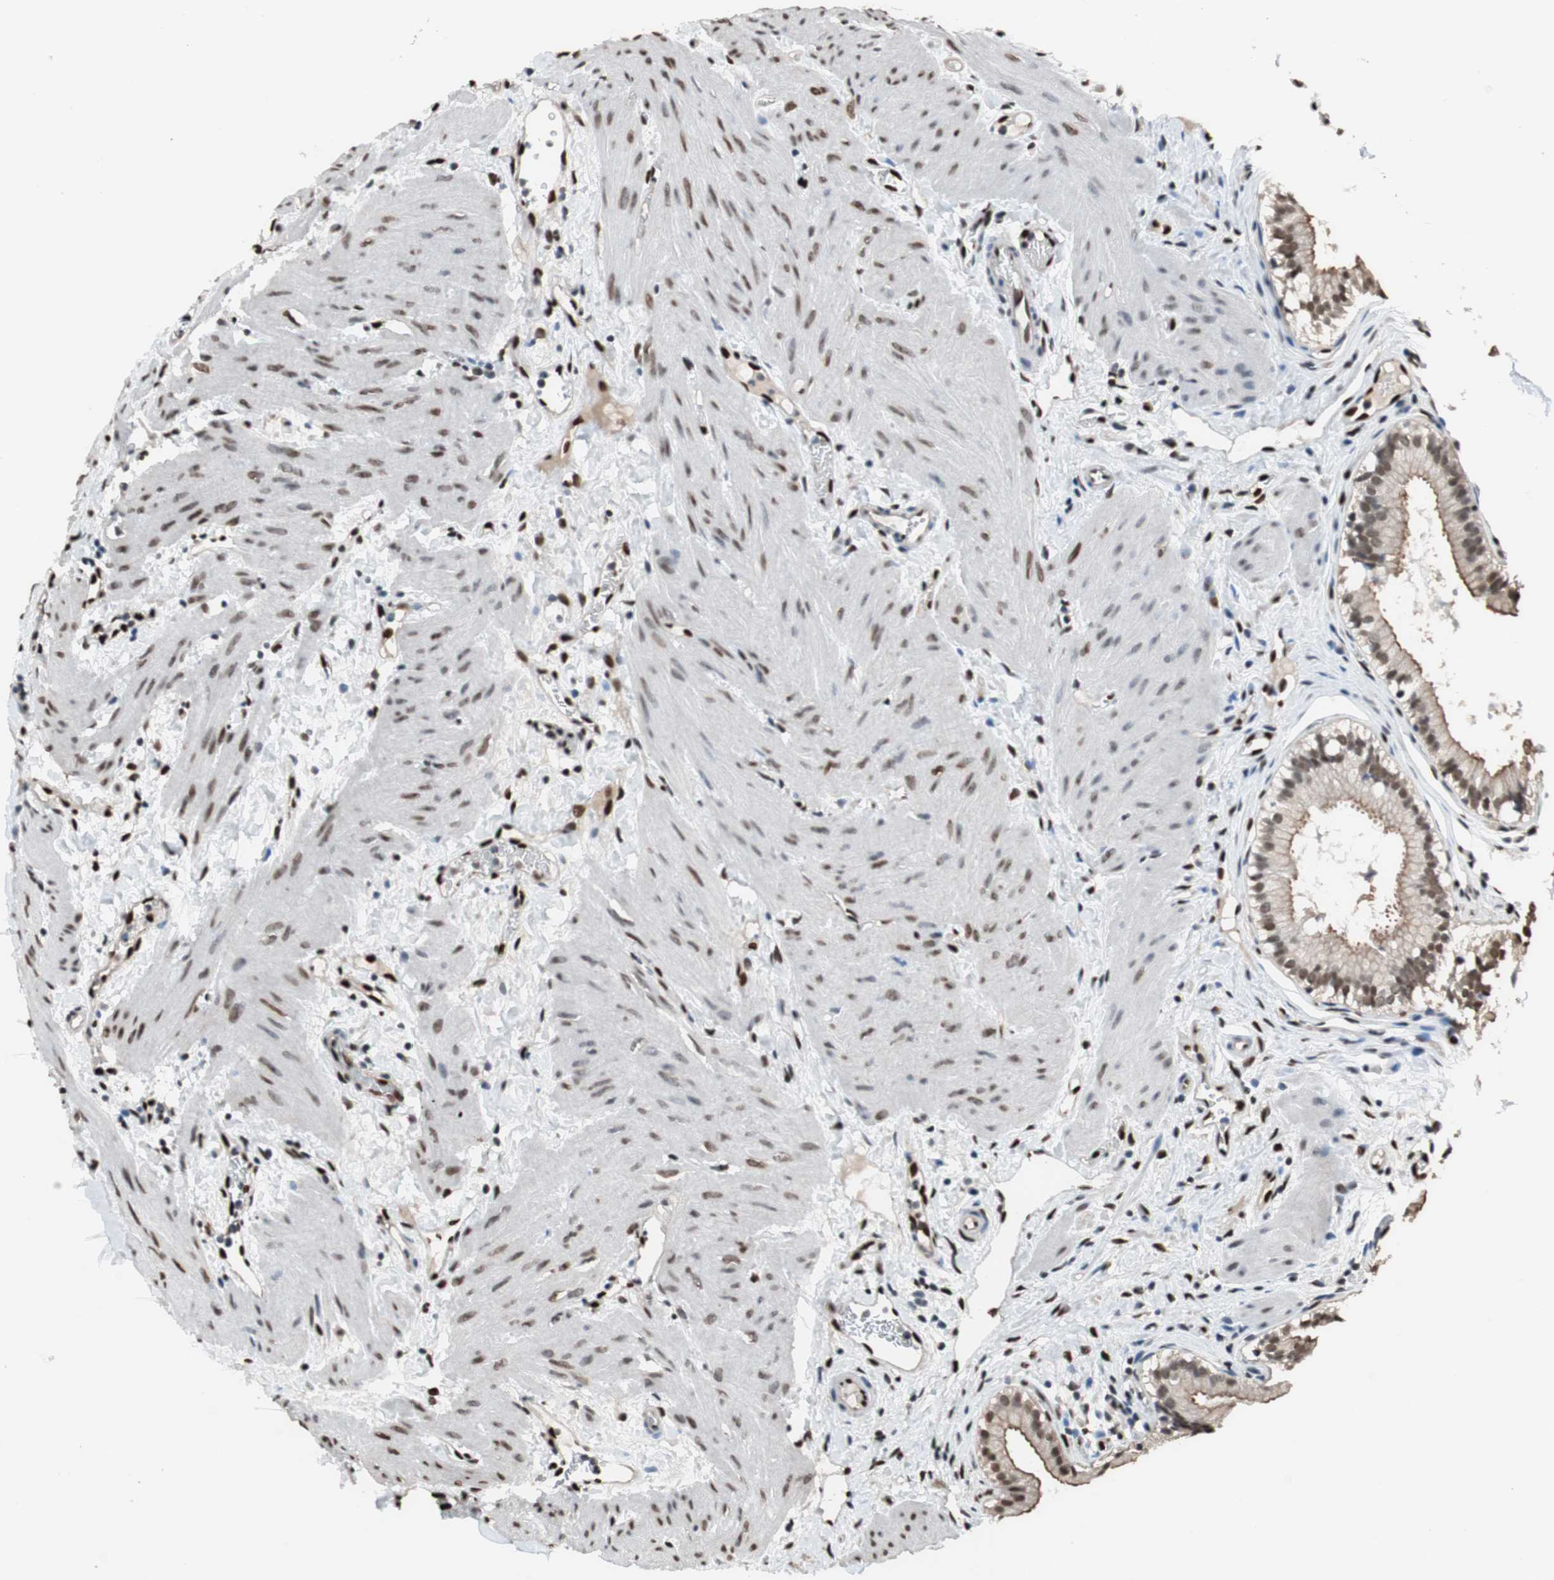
{"staining": {"intensity": "moderate", "quantity": "25%-75%", "location": "cytoplasmic/membranous,nuclear"}, "tissue": "gallbladder", "cell_type": "Glandular cells", "image_type": "normal", "snomed": [{"axis": "morphology", "description": "Normal tissue, NOS"}, {"axis": "topography", "description": "Gallbladder"}], "caption": "Protein expression analysis of unremarkable human gallbladder reveals moderate cytoplasmic/membranous,nuclear expression in approximately 25%-75% of glandular cells. The staining was performed using DAB (3,3'-diaminobenzidine) to visualize the protein expression in brown, while the nuclei were stained in blue with hematoxylin (Magnification: 20x).", "gene": "PML", "patient": {"sex": "female", "age": 26}}